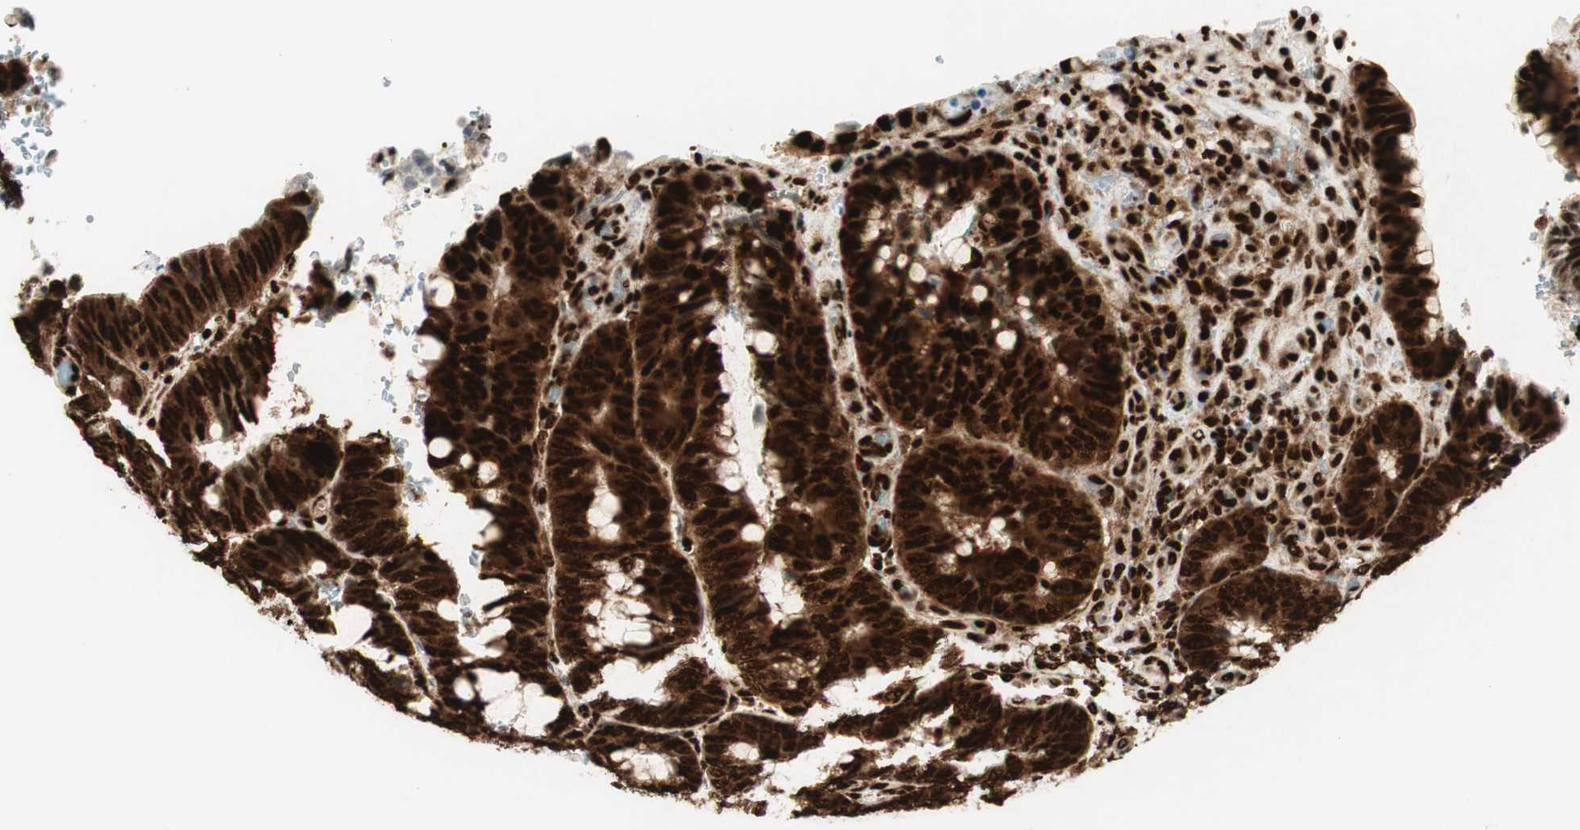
{"staining": {"intensity": "strong", "quantity": ">75%", "location": "nuclear"}, "tissue": "colorectal cancer", "cell_type": "Tumor cells", "image_type": "cancer", "snomed": [{"axis": "morphology", "description": "Normal tissue, NOS"}, {"axis": "morphology", "description": "Adenocarcinoma, NOS"}, {"axis": "topography", "description": "Rectum"}, {"axis": "topography", "description": "Peripheral nerve tissue"}], "caption": "Colorectal adenocarcinoma stained for a protein demonstrates strong nuclear positivity in tumor cells.", "gene": "EWSR1", "patient": {"sex": "male", "age": 92}}